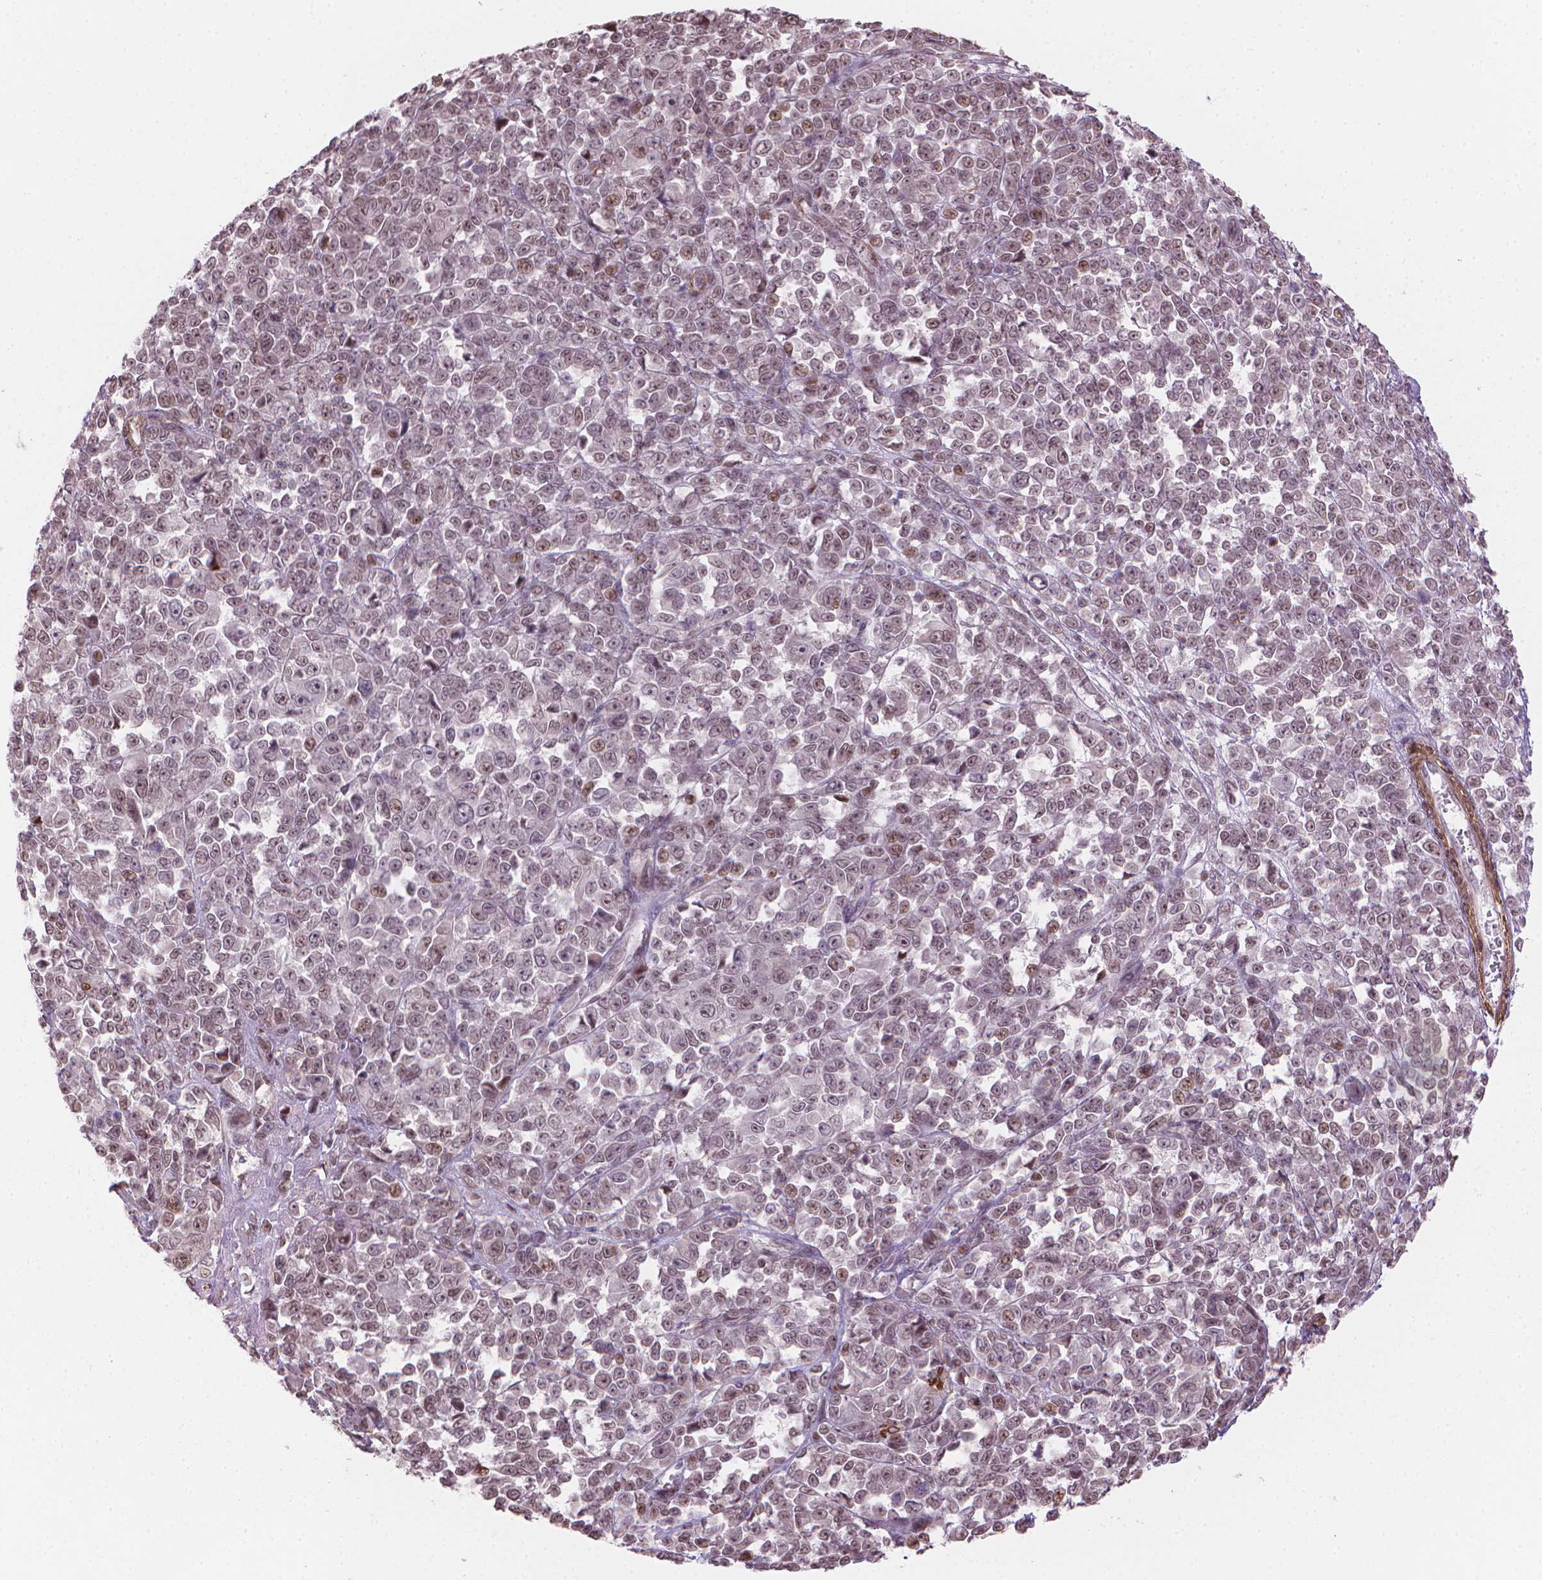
{"staining": {"intensity": "weak", "quantity": "<25%", "location": "nuclear"}, "tissue": "melanoma", "cell_type": "Tumor cells", "image_type": "cancer", "snomed": [{"axis": "morphology", "description": "Malignant melanoma, NOS"}, {"axis": "topography", "description": "Skin"}], "caption": "Immunohistochemical staining of malignant melanoma shows no significant staining in tumor cells.", "gene": "HOXD4", "patient": {"sex": "female", "age": 95}}